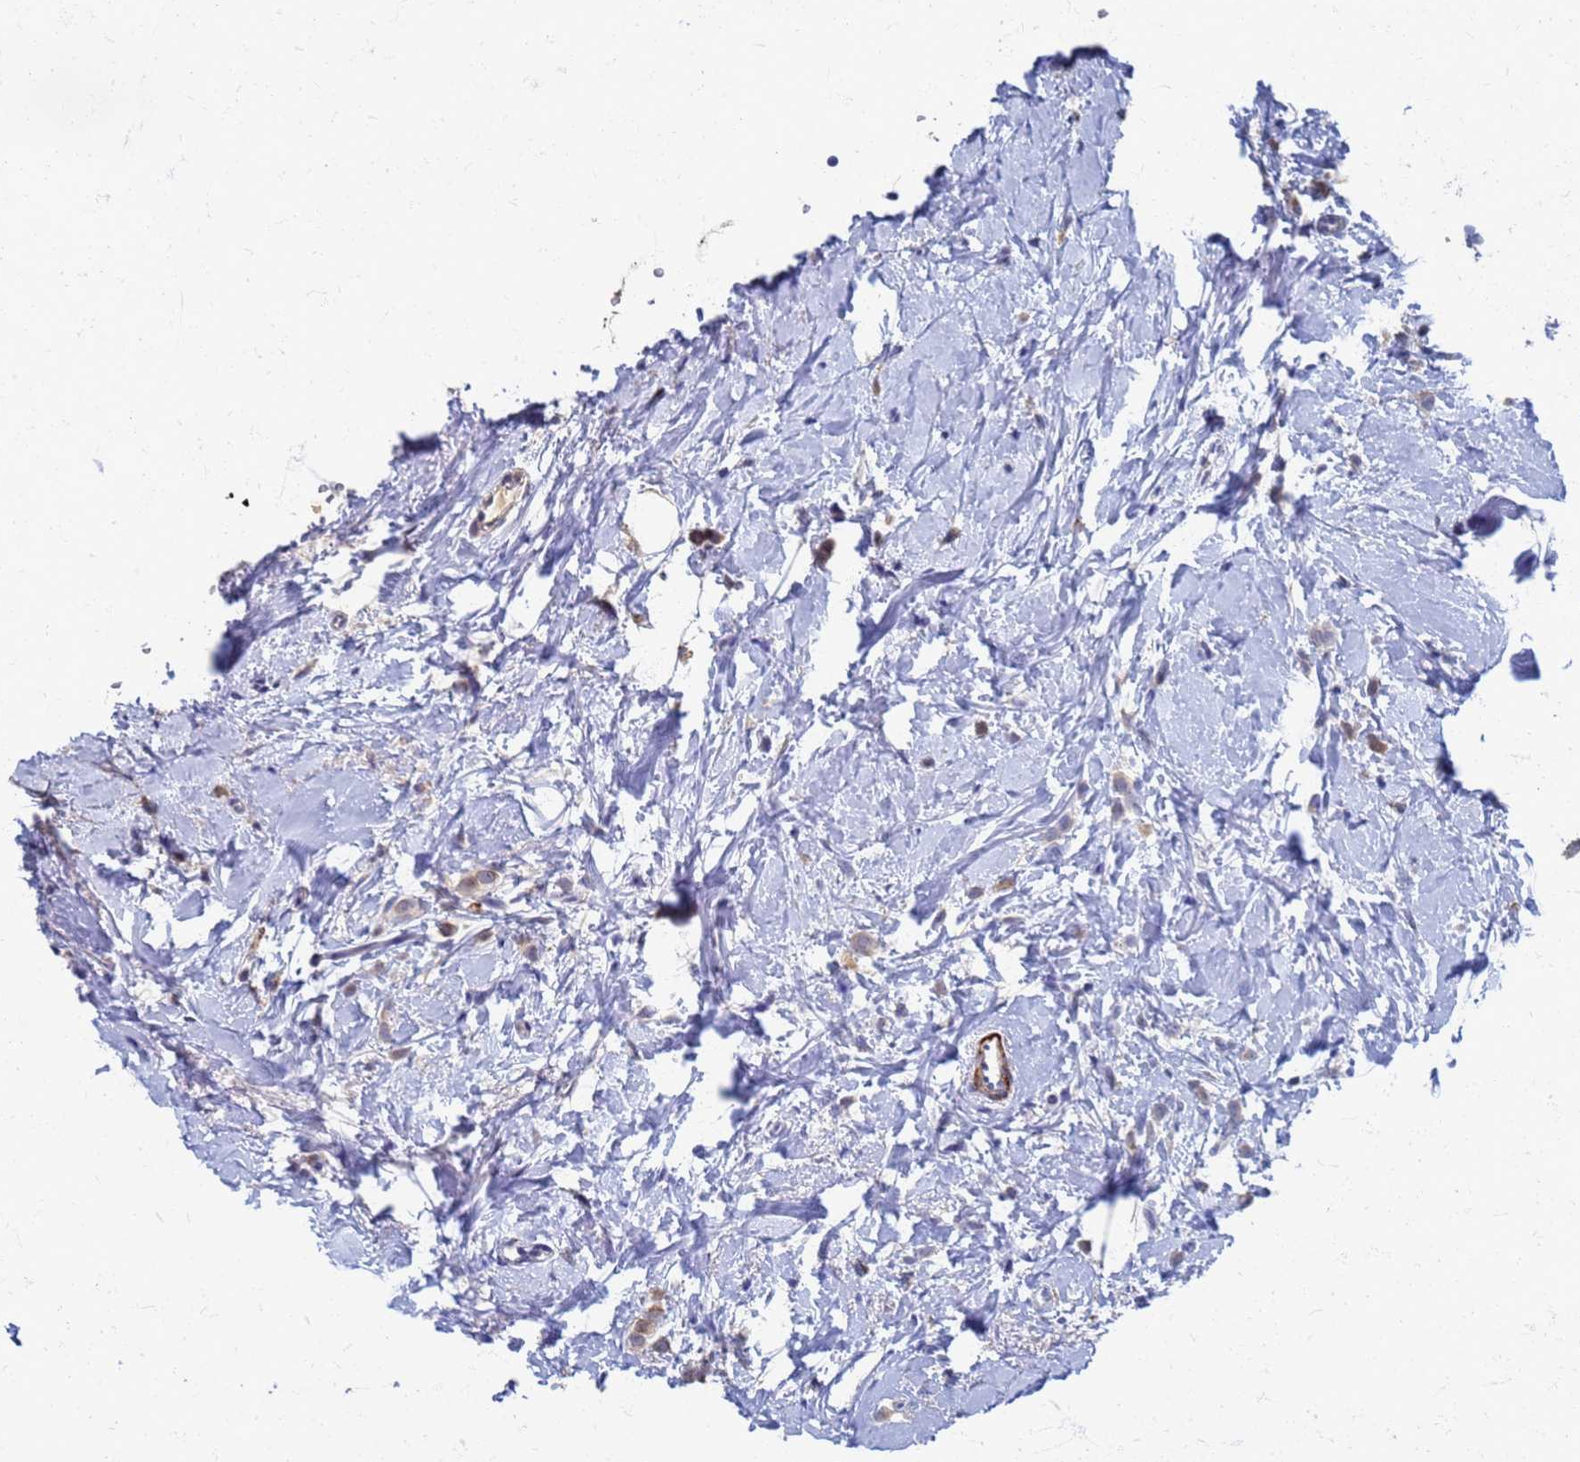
{"staining": {"intensity": "weak", "quantity": "25%-75%", "location": "cytoplasmic/membranous"}, "tissue": "breast cancer", "cell_type": "Tumor cells", "image_type": "cancer", "snomed": [{"axis": "morphology", "description": "Lobular carcinoma"}, {"axis": "topography", "description": "Breast"}], "caption": "About 25%-75% of tumor cells in breast lobular carcinoma reveal weak cytoplasmic/membranous protein positivity as visualized by brown immunohistochemical staining.", "gene": "ATPAF1", "patient": {"sex": "female", "age": 47}}